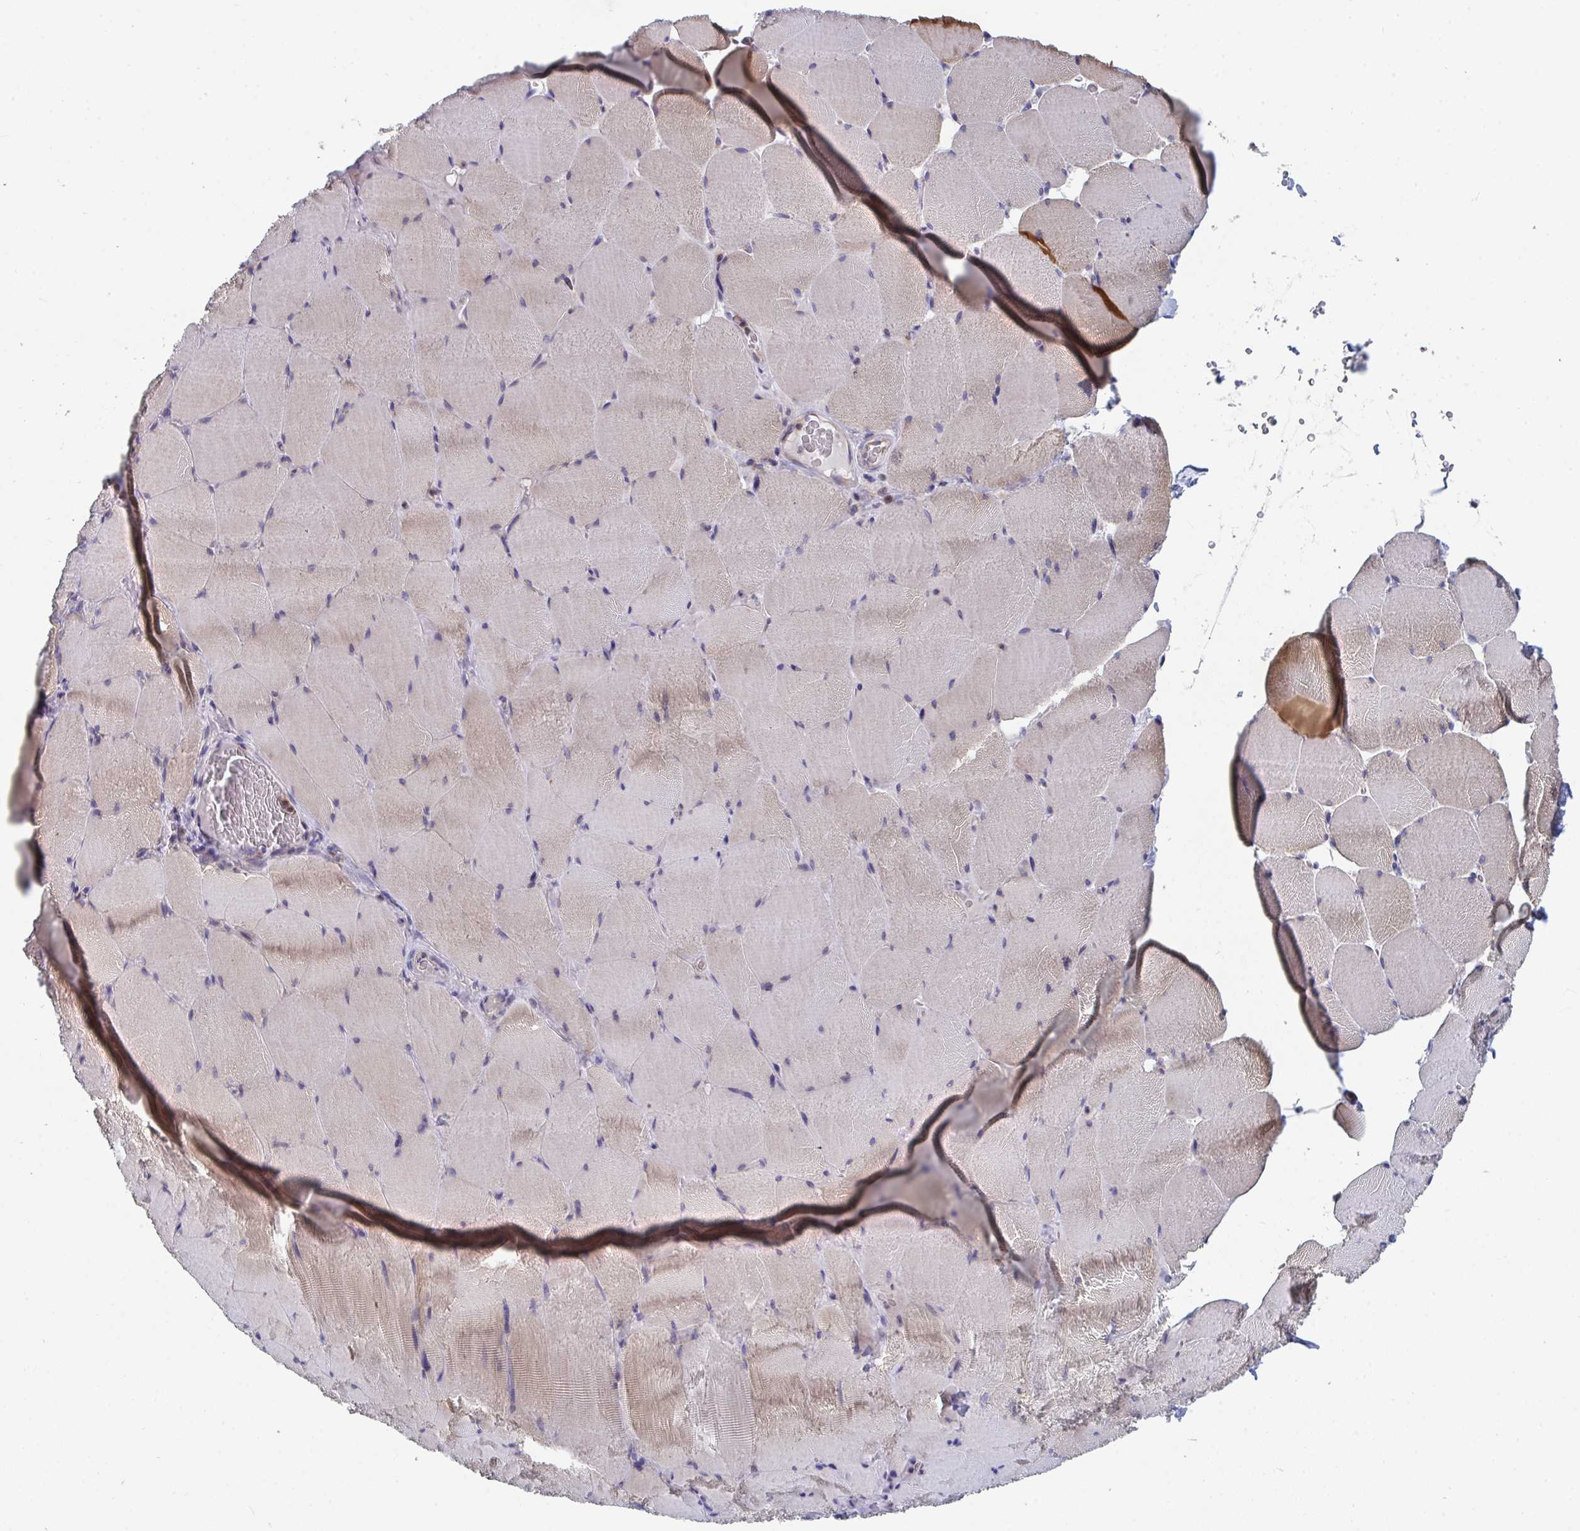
{"staining": {"intensity": "weak", "quantity": "<25%", "location": "cytoplasmic/membranous"}, "tissue": "skeletal muscle", "cell_type": "Myocytes", "image_type": "normal", "snomed": [{"axis": "morphology", "description": "Normal tissue, NOS"}, {"axis": "topography", "description": "Skeletal muscle"}, {"axis": "topography", "description": "Head-Neck"}], "caption": "This is an IHC histopathology image of unremarkable human skeletal muscle. There is no positivity in myocytes.", "gene": "P2RX3", "patient": {"sex": "male", "age": 66}}